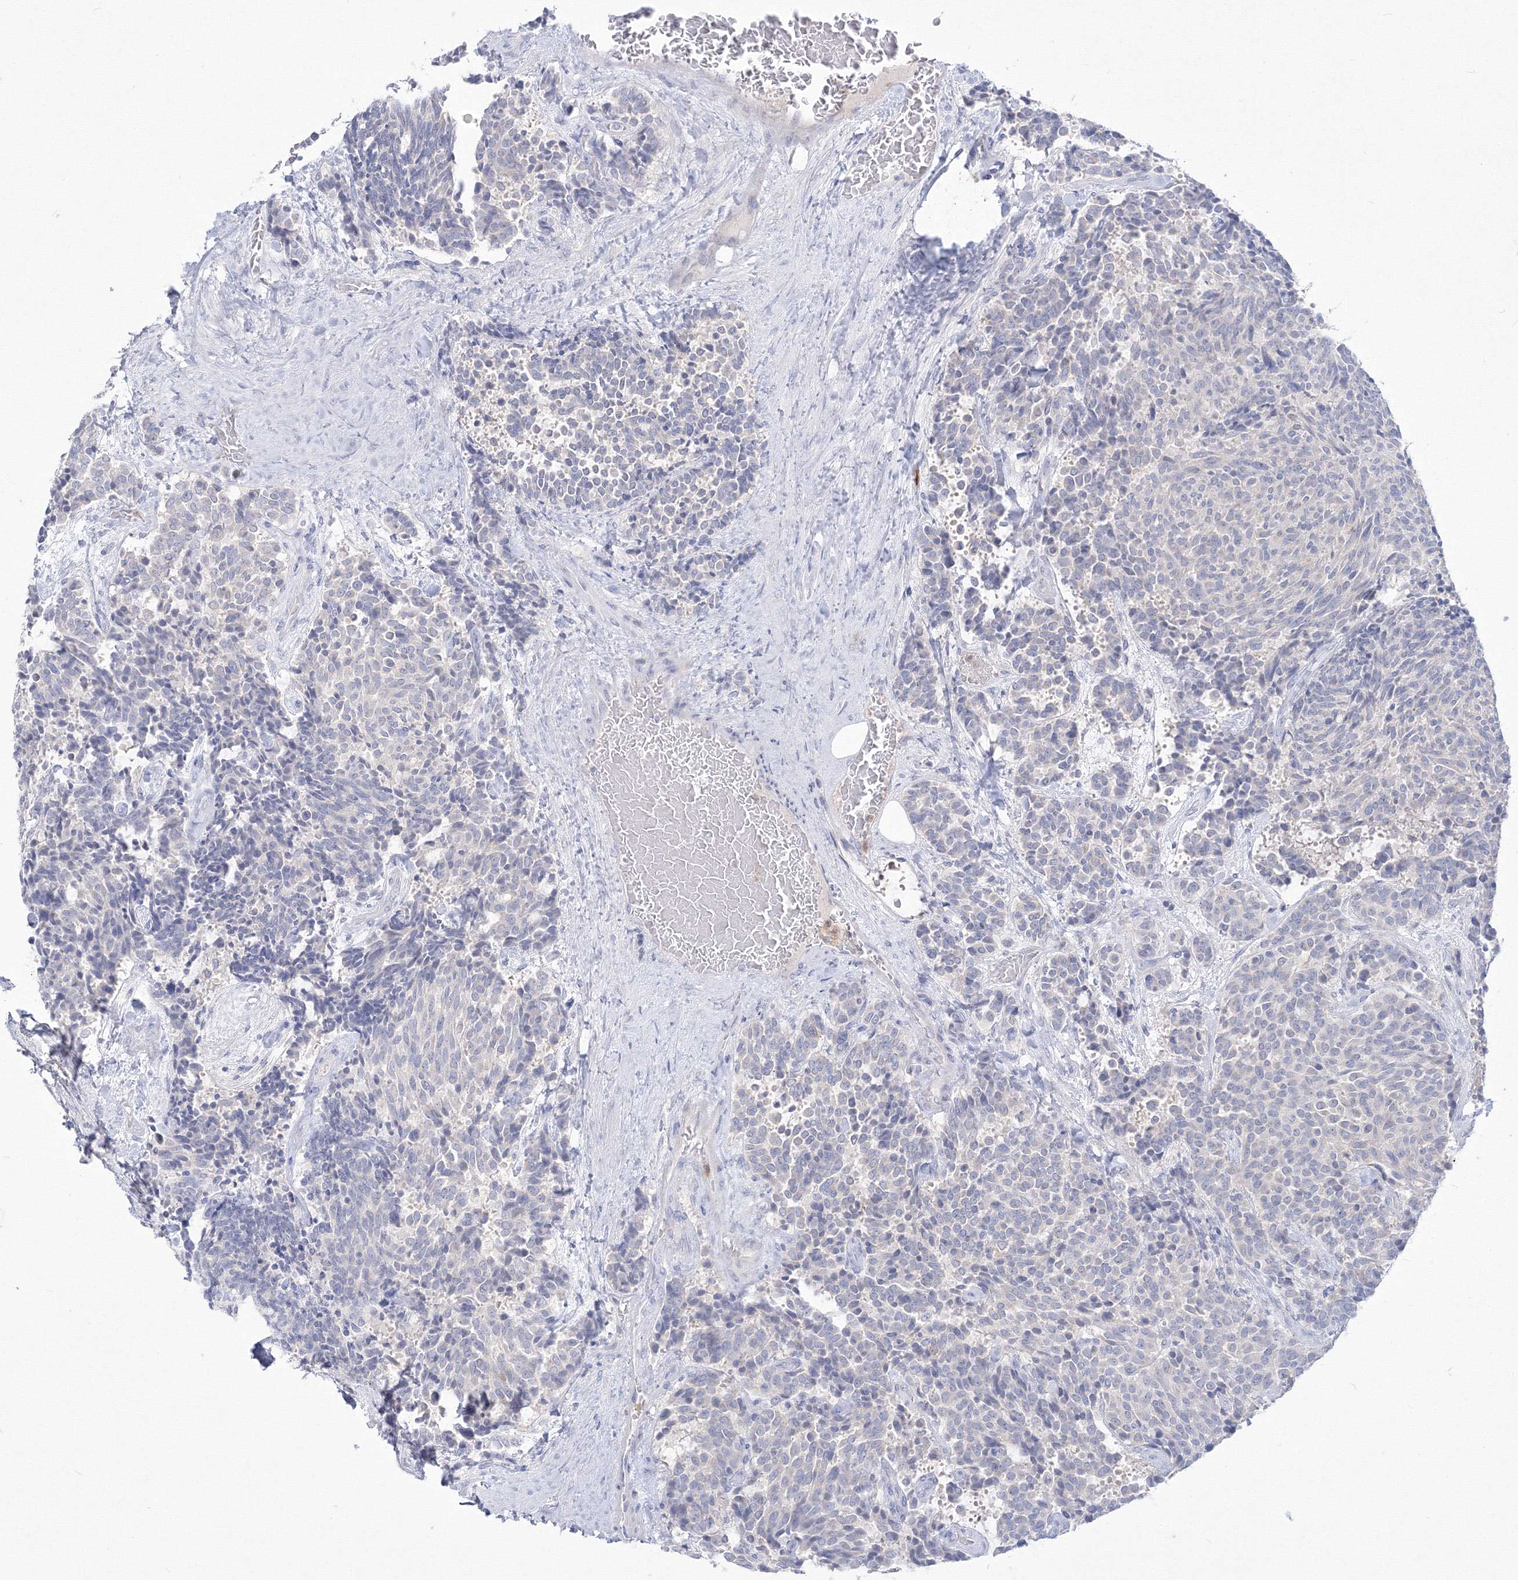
{"staining": {"intensity": "negative", "quantity": "none", "location": "none"}, "tissue": "carcinoid", "cell_type": "Tumor cells", "image_type": "cancer", "snomed": [{"axis": "morphology", "description": "Carcinoid, malignant, NOS"}, {"axis": "topography", "description": "Pancreas"}], "caption": "Immunohistochemical staining of carcinoid displays no significant positivity in tumor cells.", "gene": "FBXL8", "patient": {"sex": "female", "age": 54}}